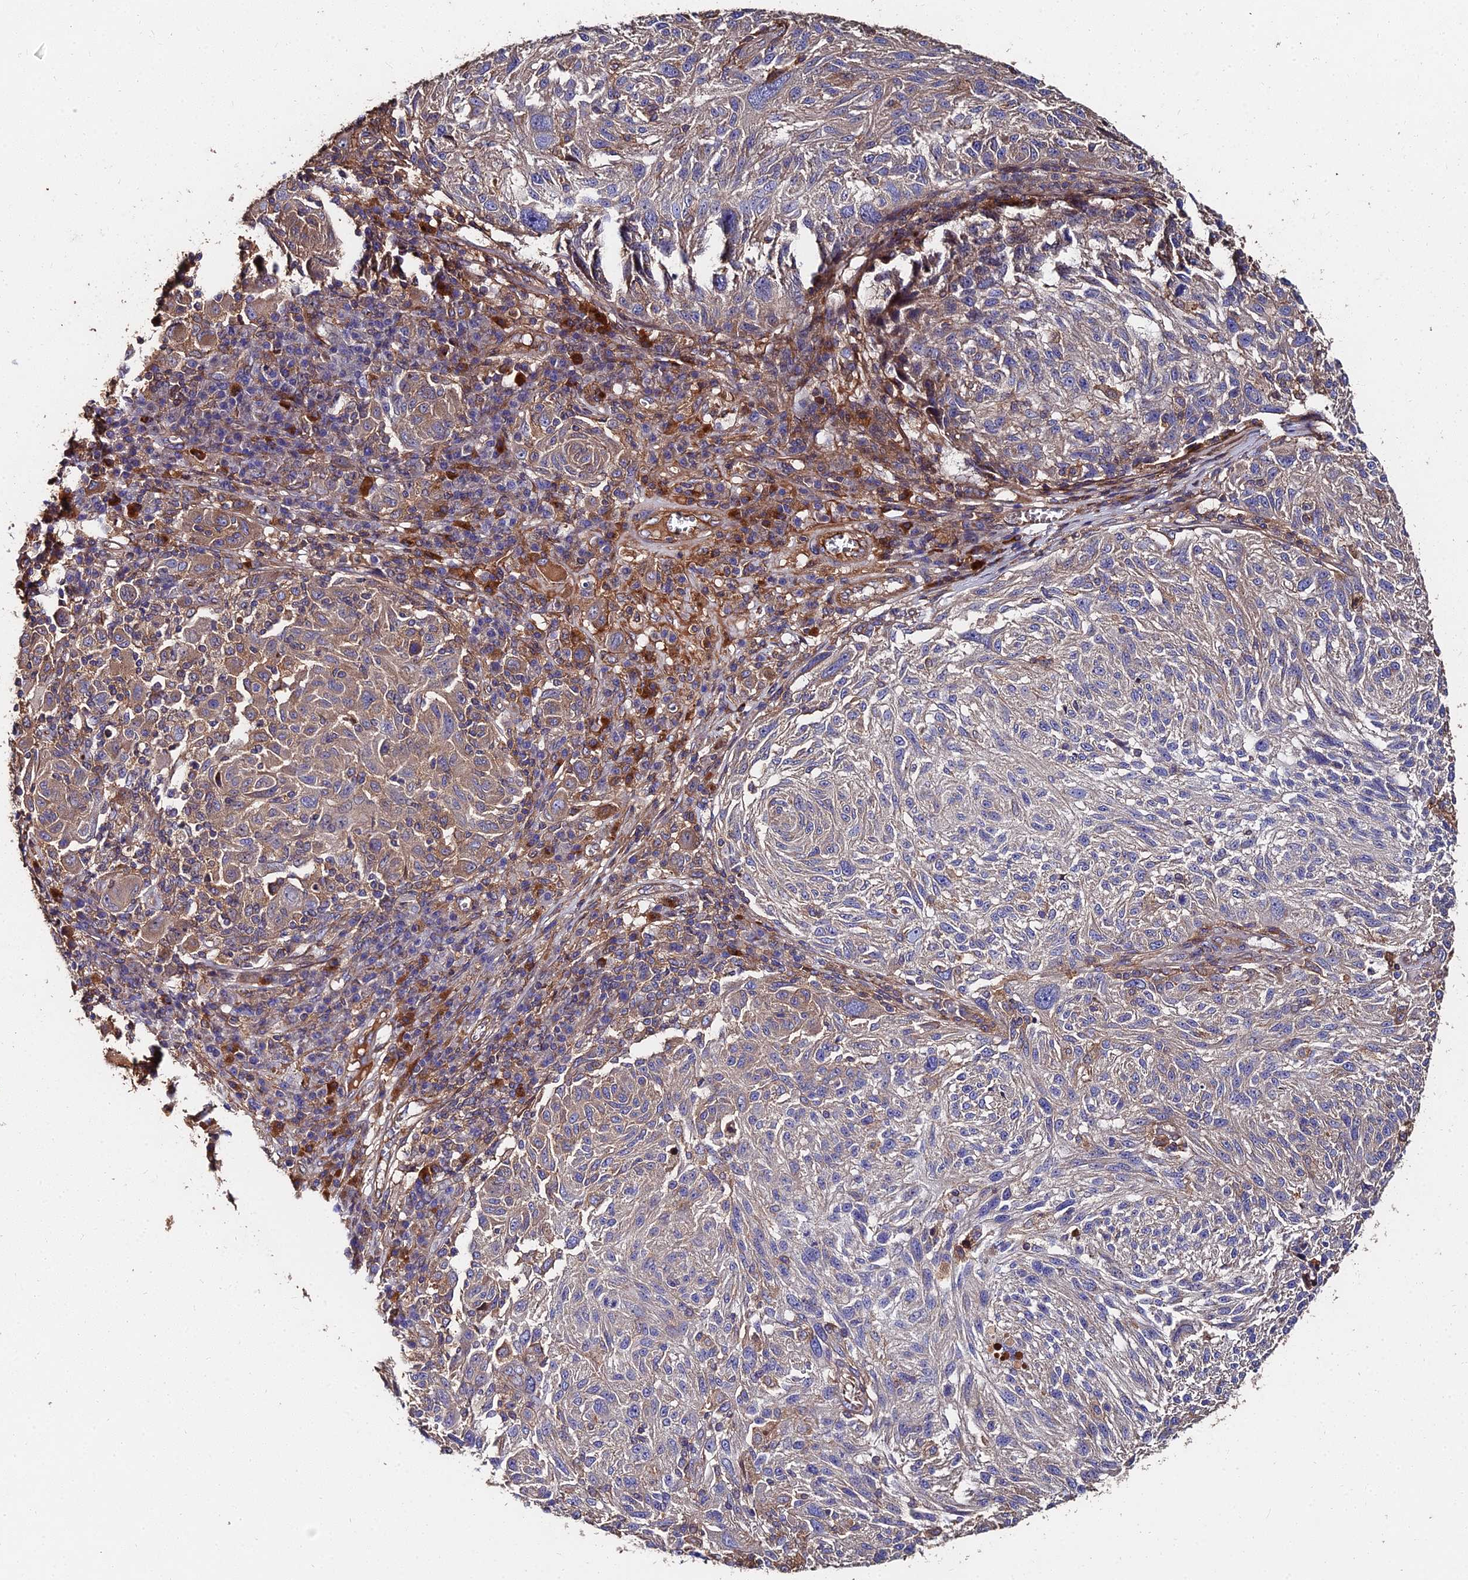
{"staining": {"intensity": "moderate", "quantity": "25%-75%", "location": "cytoplasmic/membranous"}, "tissue": "melanoma", "cell_type": "Tumor cells", "image_type": "cancer", "snomed": [{"axis": "morphology", "description": "Malignant melanoma, NOS"}, {"axis": "topography", "description": "Skin"}], "caption": "Immunohistochemistry (IHC) photomicrograph of neoplastic tissue: malignant melanoma stained using immunohistochemistry (IHC) displays medium levels of moderate protein expression localized specifically in the cytoplasmic/membranous of tumor cells, appearing as a cytoplasmic/membranous brown color.", "gene": "EXT1", "patient": {"sex": "male", "age": 53}}